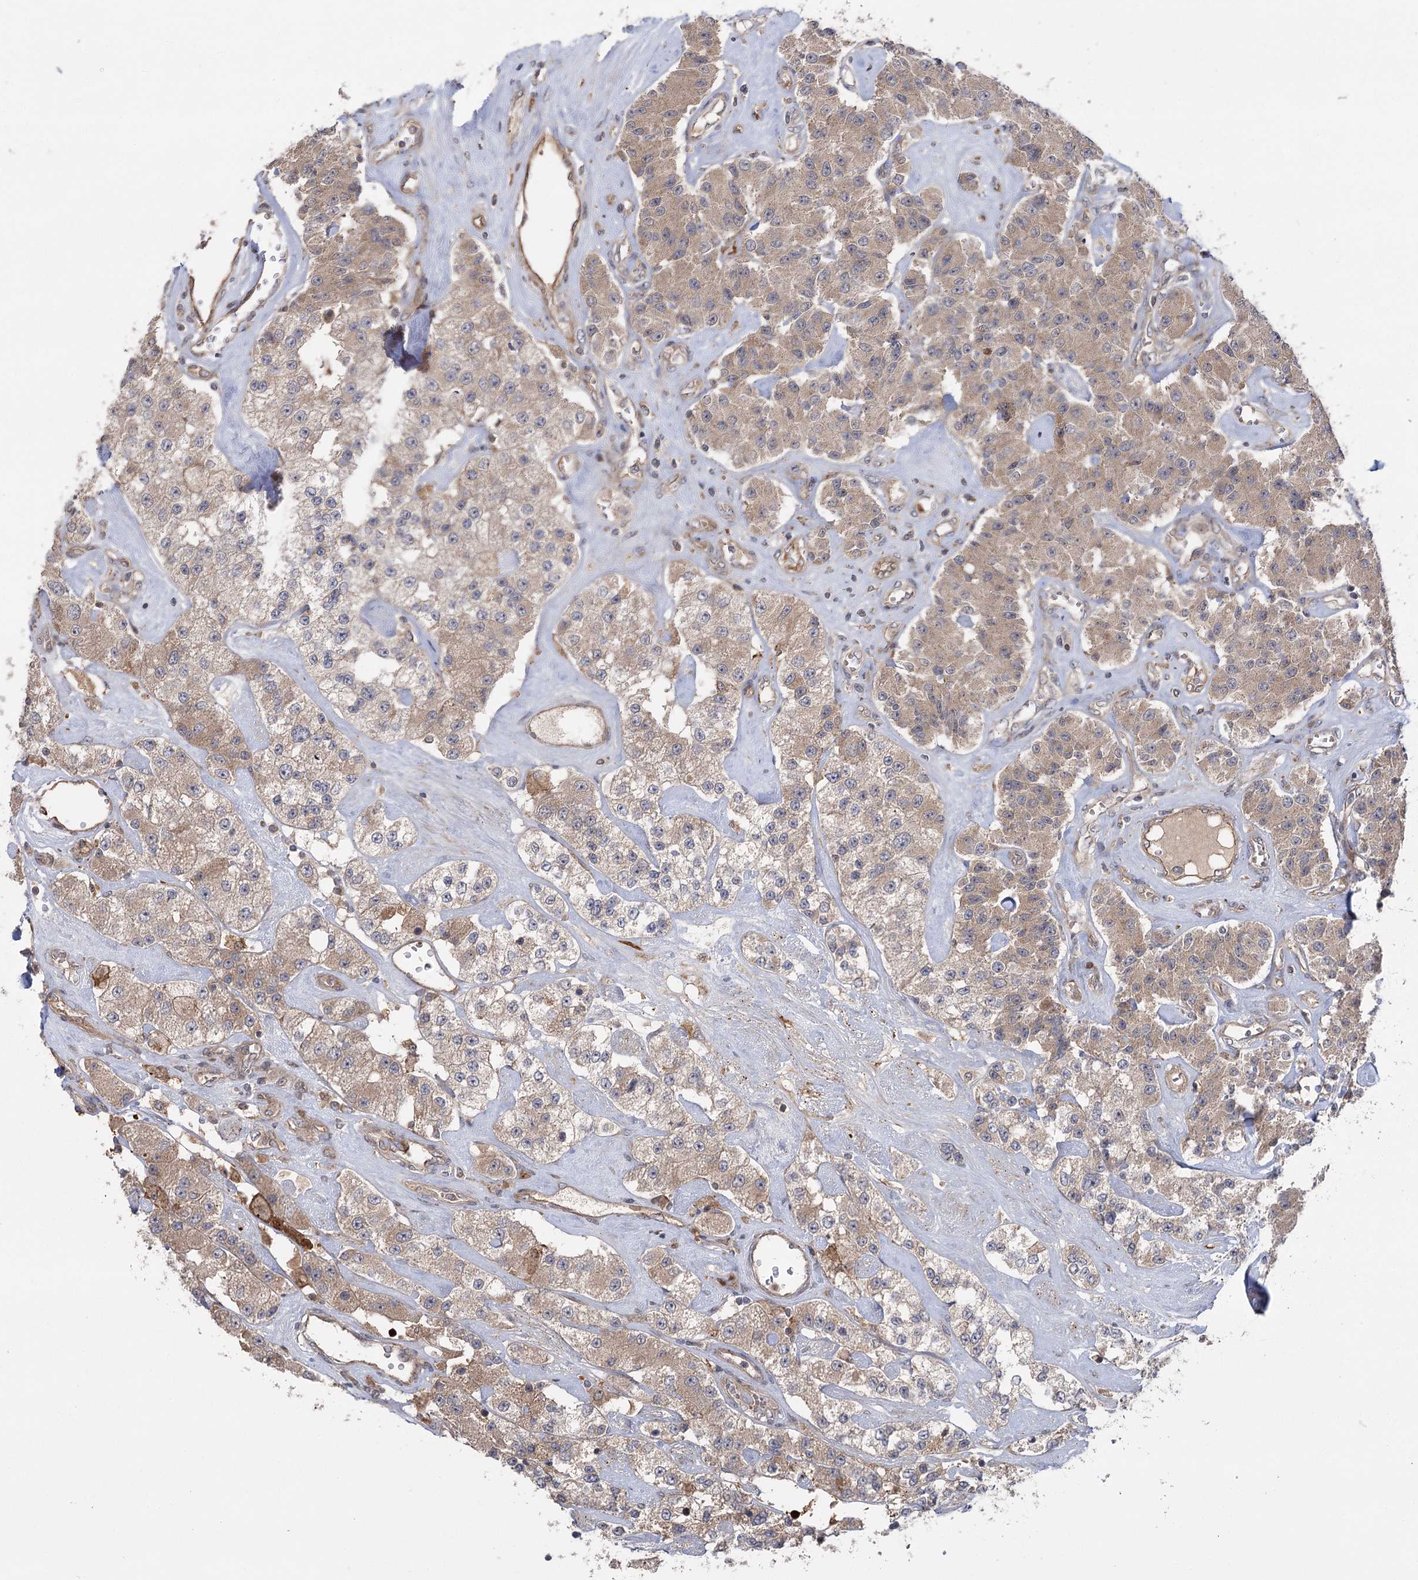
{"staining": {"intensity": "weak", "quantity": ">75%", "location": "cytoplasmic/membranous"}, "tissue": "carcinoid", "cell_type": "Tumor cells", "image_type": "cancer", "snomed": [{"axis": "morphology", "description": "Carcinoid, malignant, NOS"}, {"axis": "topography", "description": "Pancreas"}], "caption": "Immunohistochemical staining of carcinoid (malignant) displays low levels of weak cytoplasmic/membranous positivity in approximately >75% of tumor cells. (Stains: DAB (3,3'-diaminobenzidine) in brown, nuclei in blue, Microscopy: brightfield microscopy at high magnification).", "gene": "KCNN2", "patient": {"sex": "male", "age": 41}}